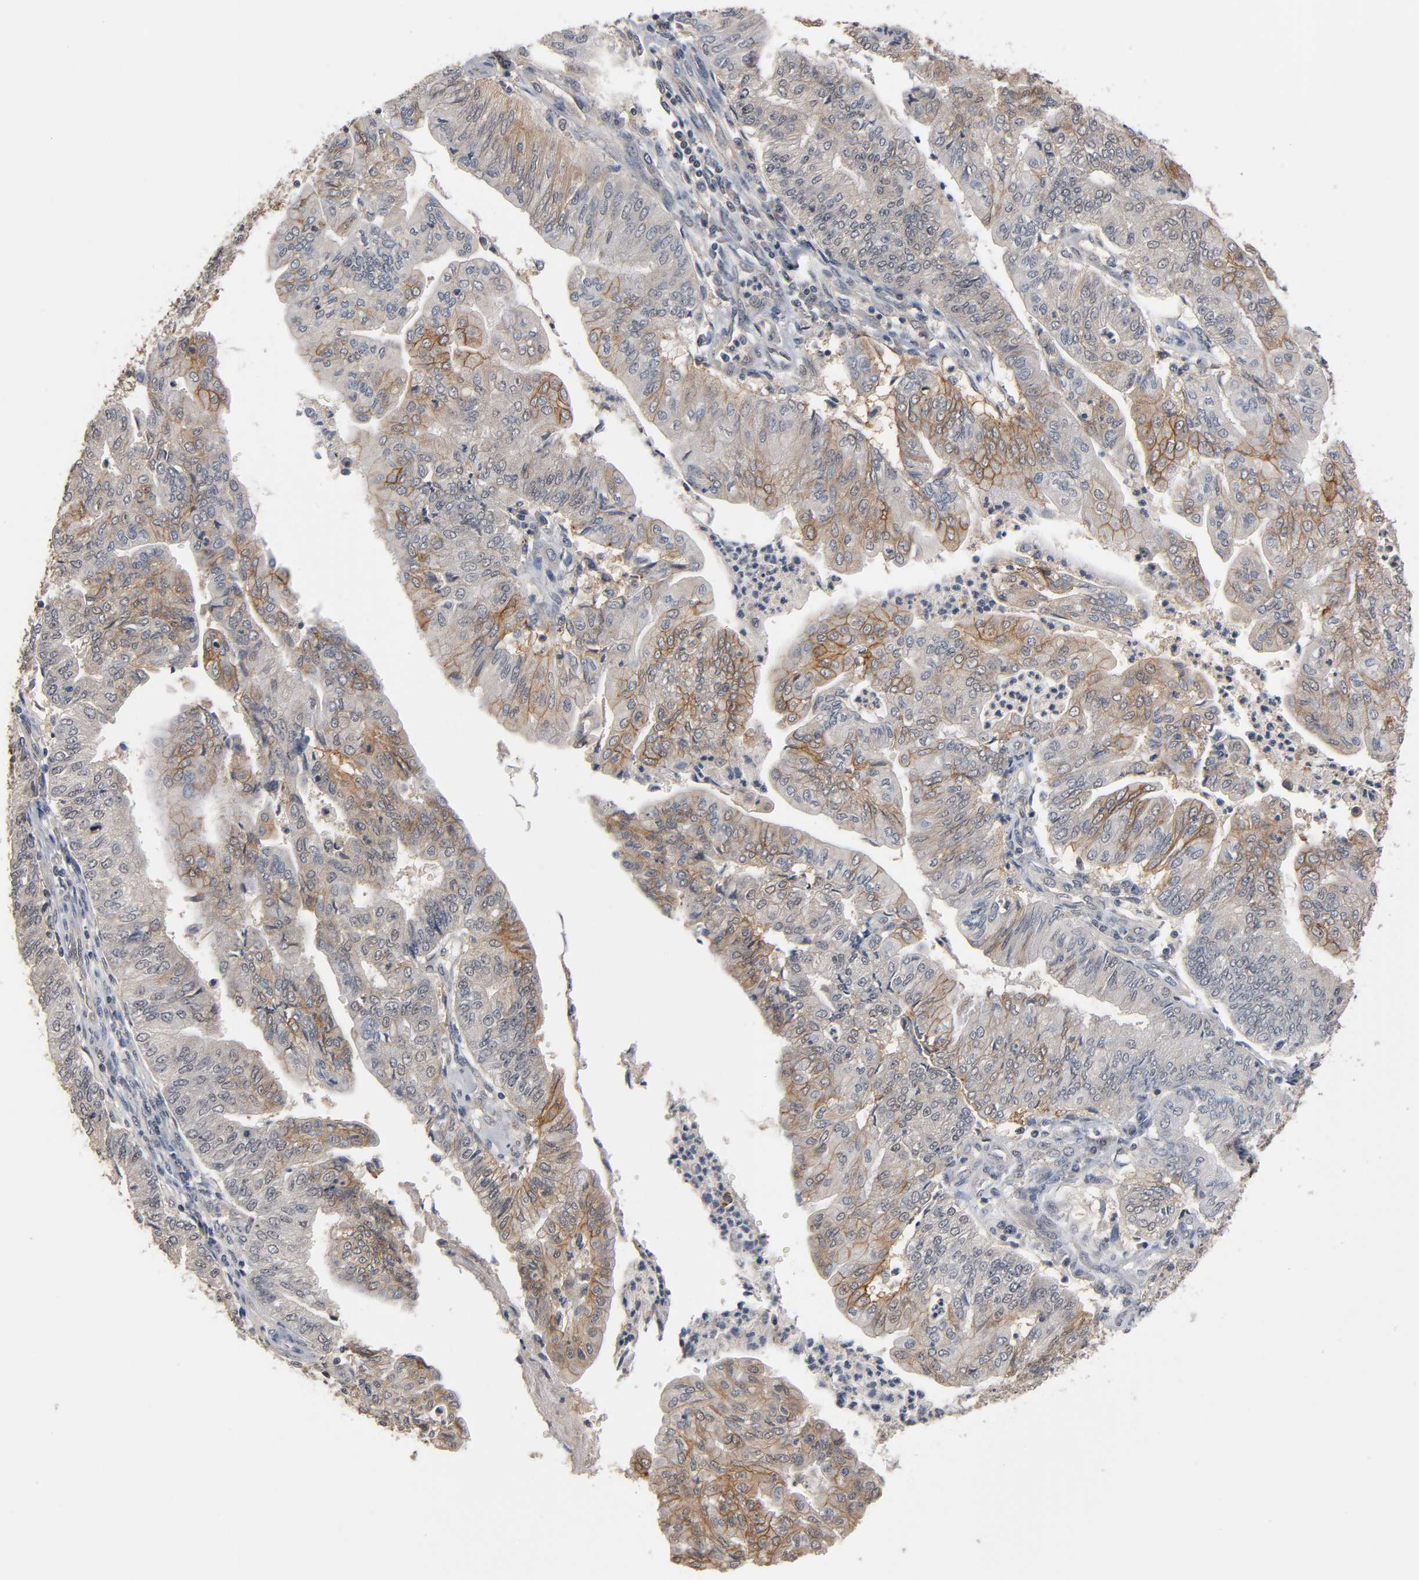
{"staining": {"intensity": "moderate", "quantity": "25%-75%", "location": "cytoplasmic/membranous"}, "tissue": "endometrial cancer", "cell_type": "Tumor cells", "image_type": "cancer", "snomed": [{"axis": "morphology", "description": "Adenocarcinoma, NOS"}, {"axis": "topography", "description": "Endometrium"}], "caption": "The histopathology image demonstrates staining of endometrial cancer (adenocarcinoma), revealing moderate cytoplasmic/membranous protein expression (brown color) within tumor cells.", "gene": "HTR1E", "patient": {"sex": "female", "age": 59}}